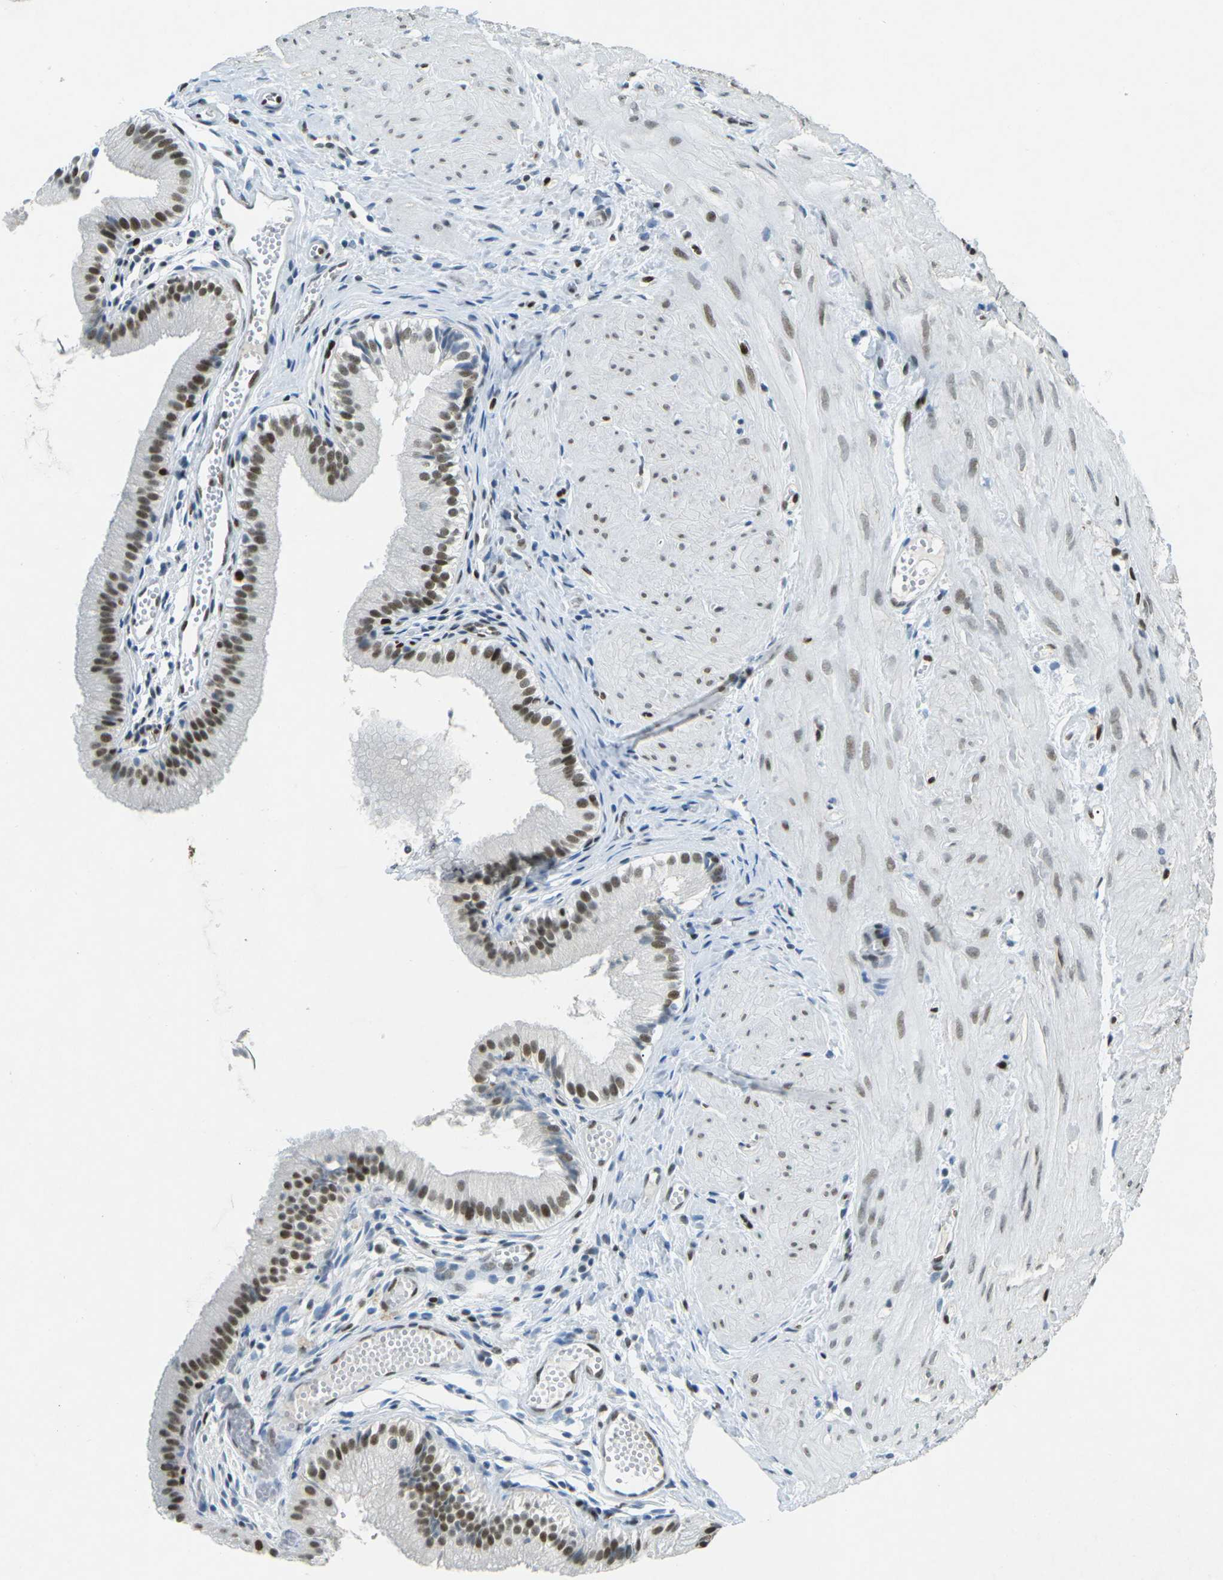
{"staining": {"intensity": "strong", "quantity": ">75%", "location": "nuclear"}, "tissue": "gallbladder", "cell_type": "Glandular cells", "image_type": "normal", "snomed": [{"axis": "morphology", "description": "Normal tissue, NOS"}, {"axis": "topography", "description": "Gallbladder"}], "caption": "IHC (DAB) staining of normal human gallbladder reveals strong nuclear protein expression in approximately >75% of glandular cells.", "gene": "RB1", "patient": {"sex": "female", "age": 26}}